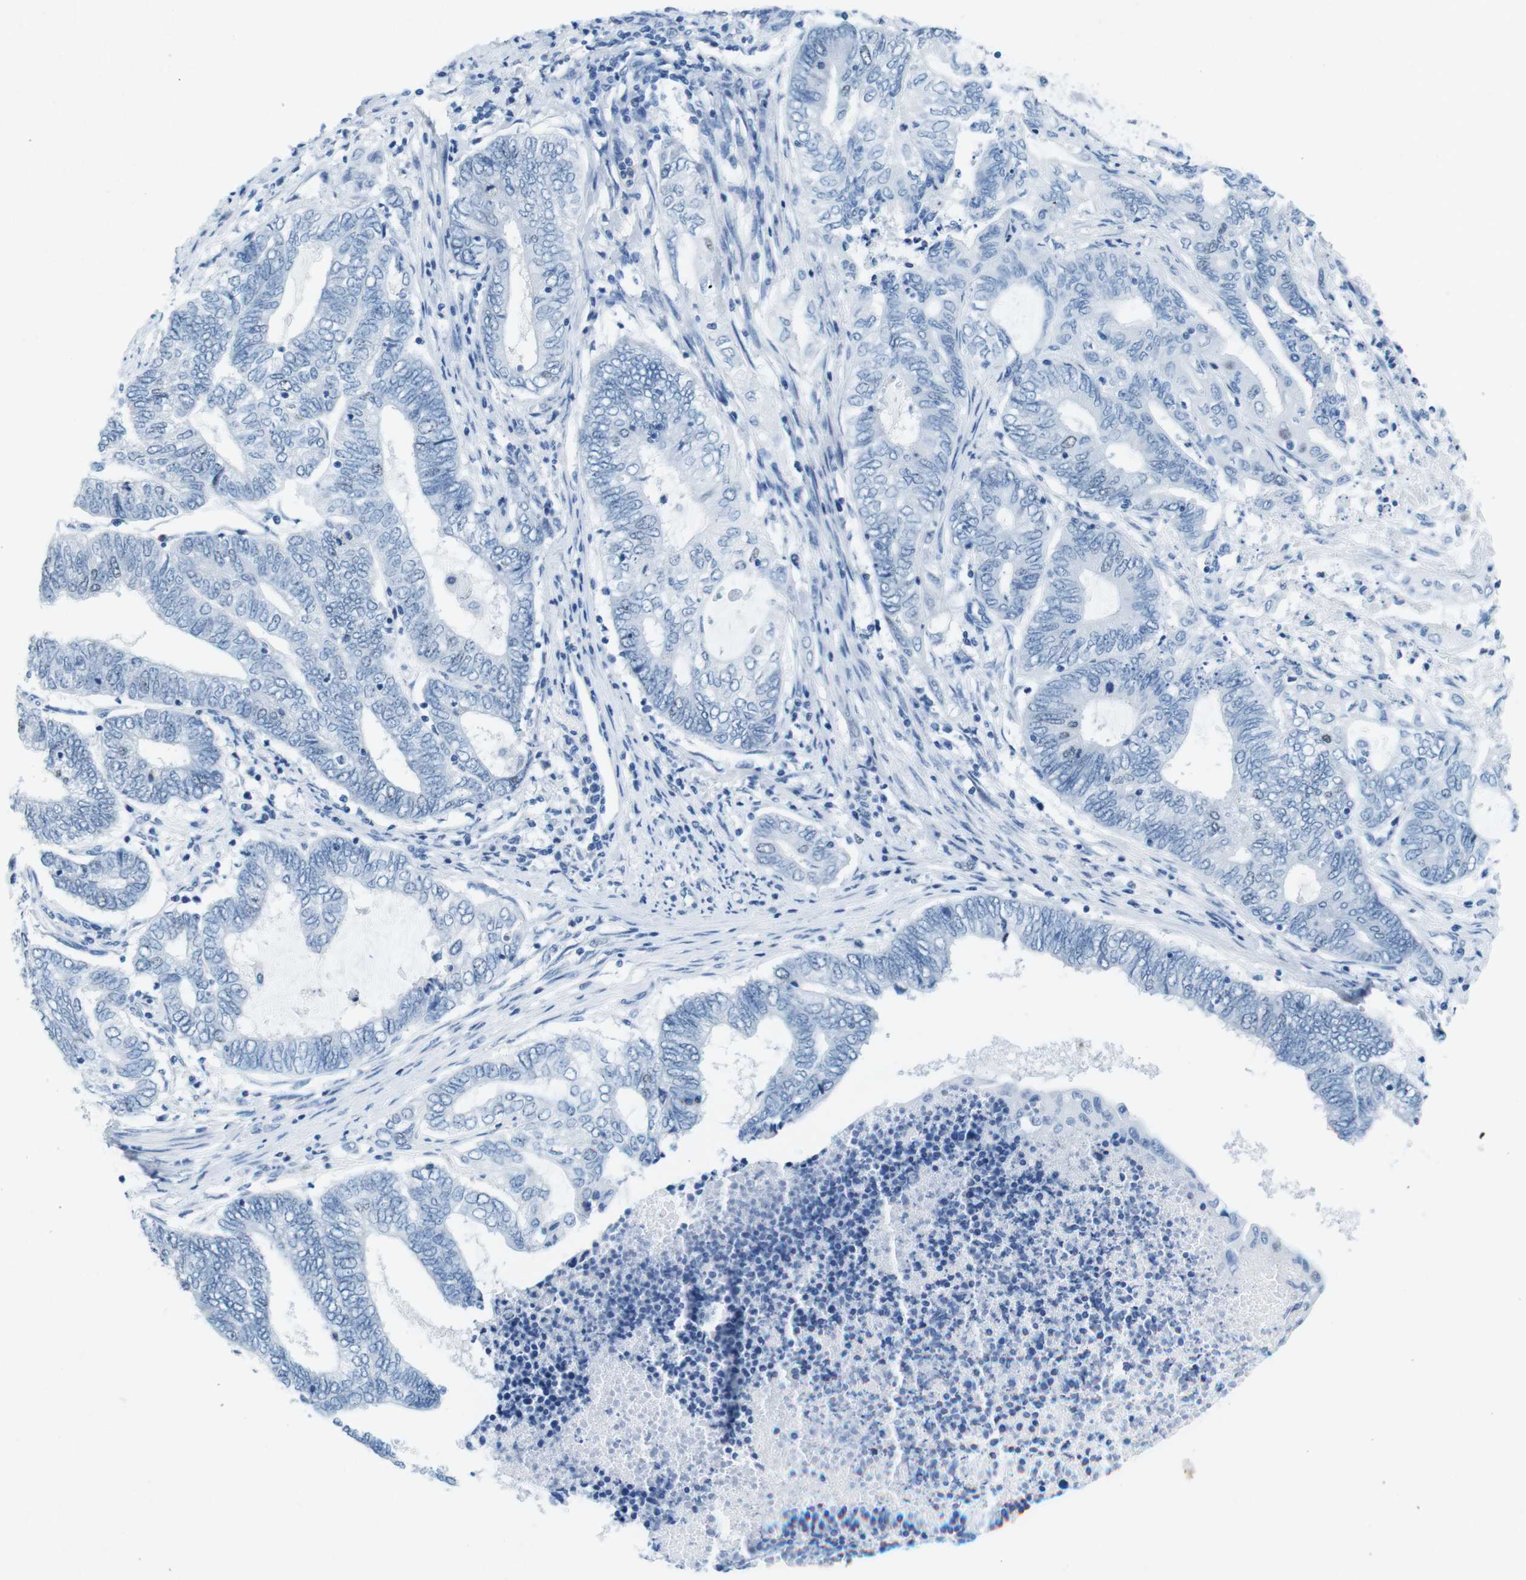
{"staining": {"intensity": "negative", "quantity": "none", "location": "none"}, "tissue": "endometrial cancer", "cell_type": "Tumor cells", "image_type": "cancer", "snomed": [{"axis": "morphology", "description": "Adenocarcinoma, NOS"}, {"axis": "topography", "description": "Uterus"}, {"axis": "topography", "description": "Endometrium"}], "caption": "This is a image of IHC staining of endometrial adenocarcinoma, which shows no expression in tumor cells. Brightfield microscopy of IHC stained with DAB (brown) and hematoxylin (blue), captured at high magnification.", "gene": "CTAG1B", "patient": {"sex": "female", "age": 70}}